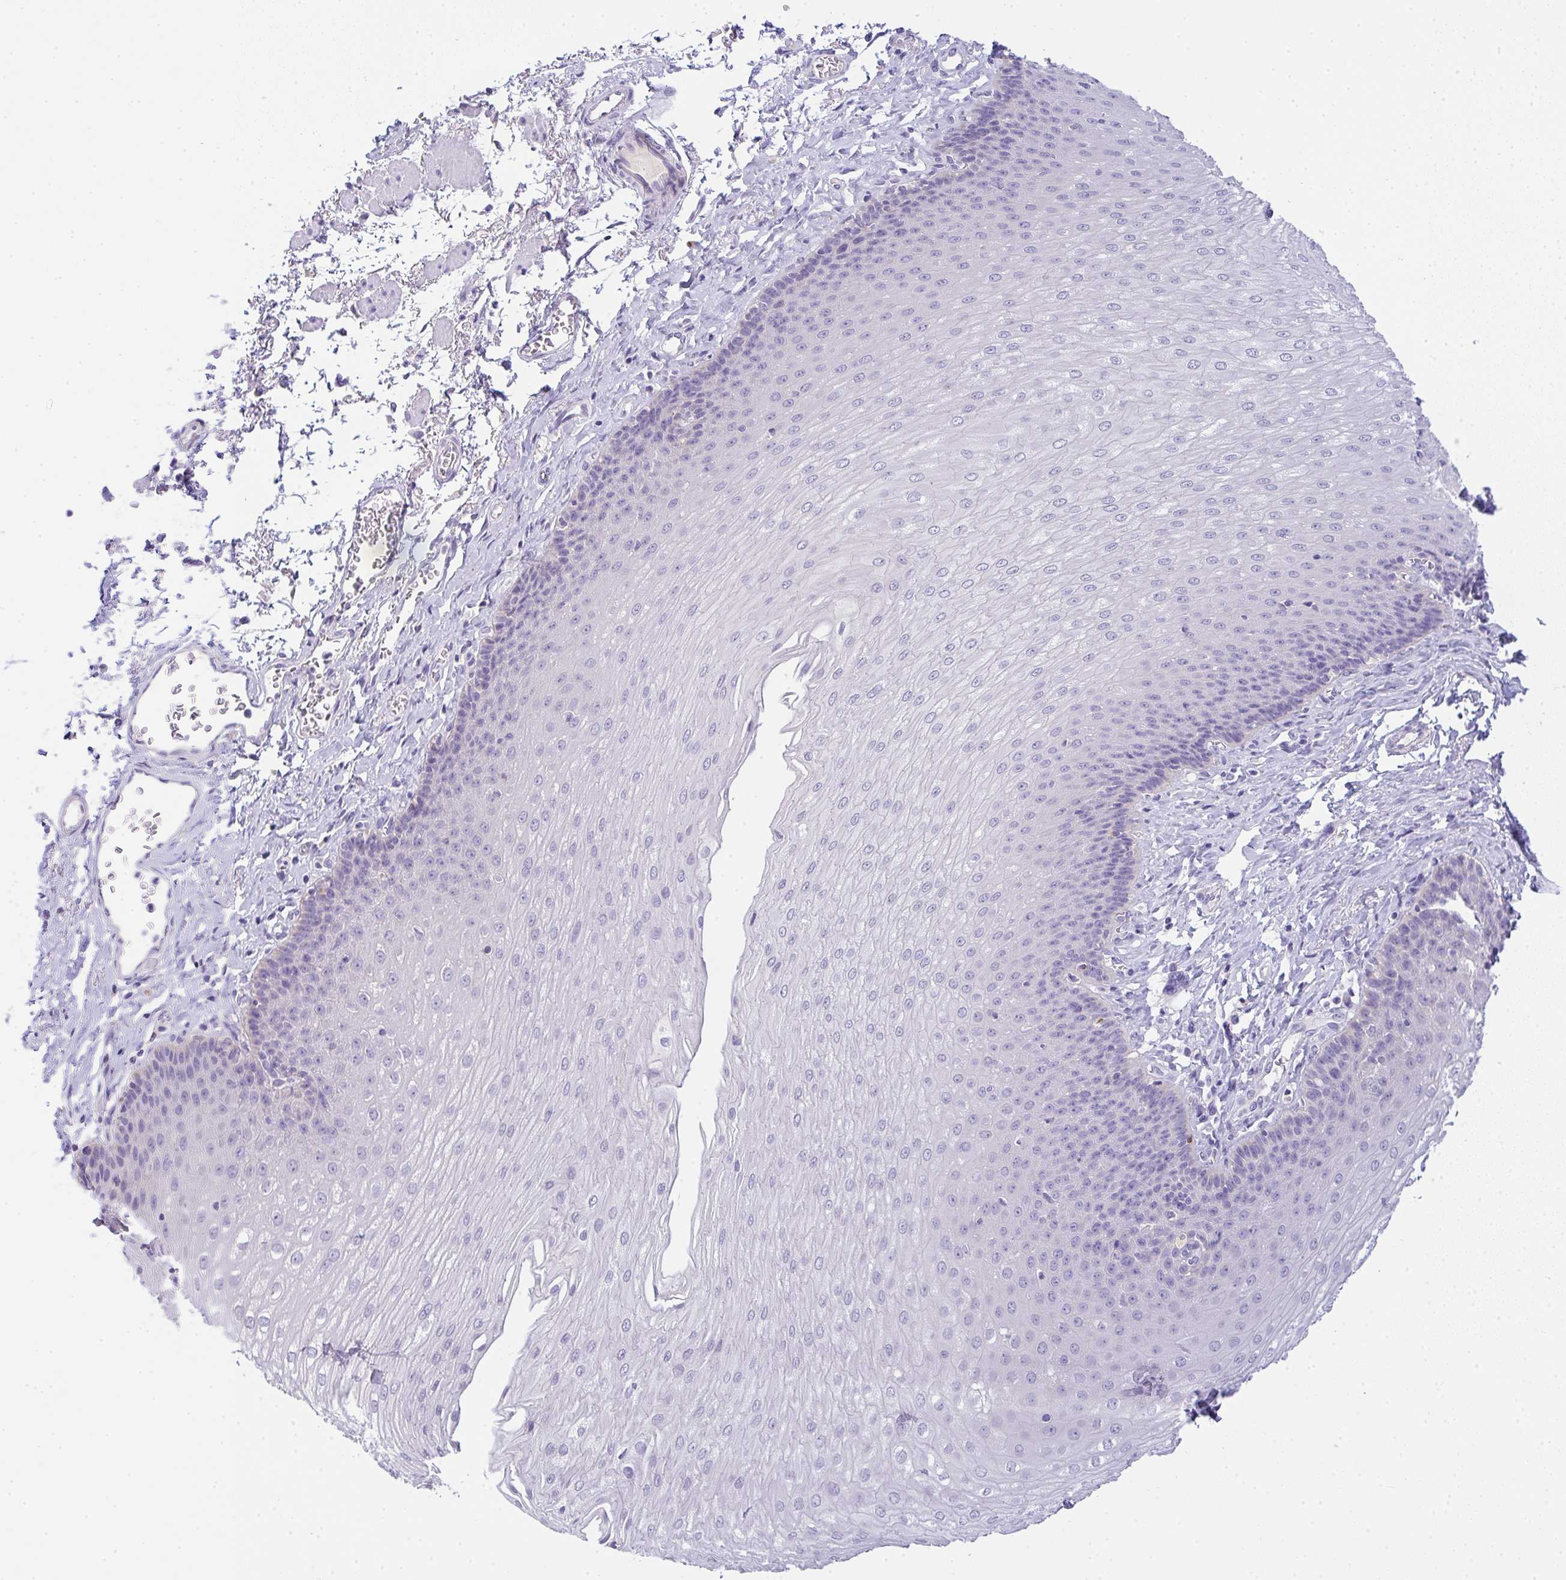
{"staining": {"intensity": "negative", "quantity": "none", "location": "none"}, "tissue": "esophagus", "cell_type": "Squamous epithelial cells", "image_type": "normal", "snomed": [{"axis": "morphology", "description": "Normal tissue, NOS"}, {"axis": "topography", "description": "Esophagus"}], "caption": "Immunohistochemistry image of normal esophagus: esophagus stained with DAB (3,3'-diaminobenzidine) reveals no significant protein staining in squamous epithelial cells. (Immunohistochemistry, brightfield microscopy, high magnification).", "gene": "COX7B", "patient": {"sex": "female", "age": 81}}